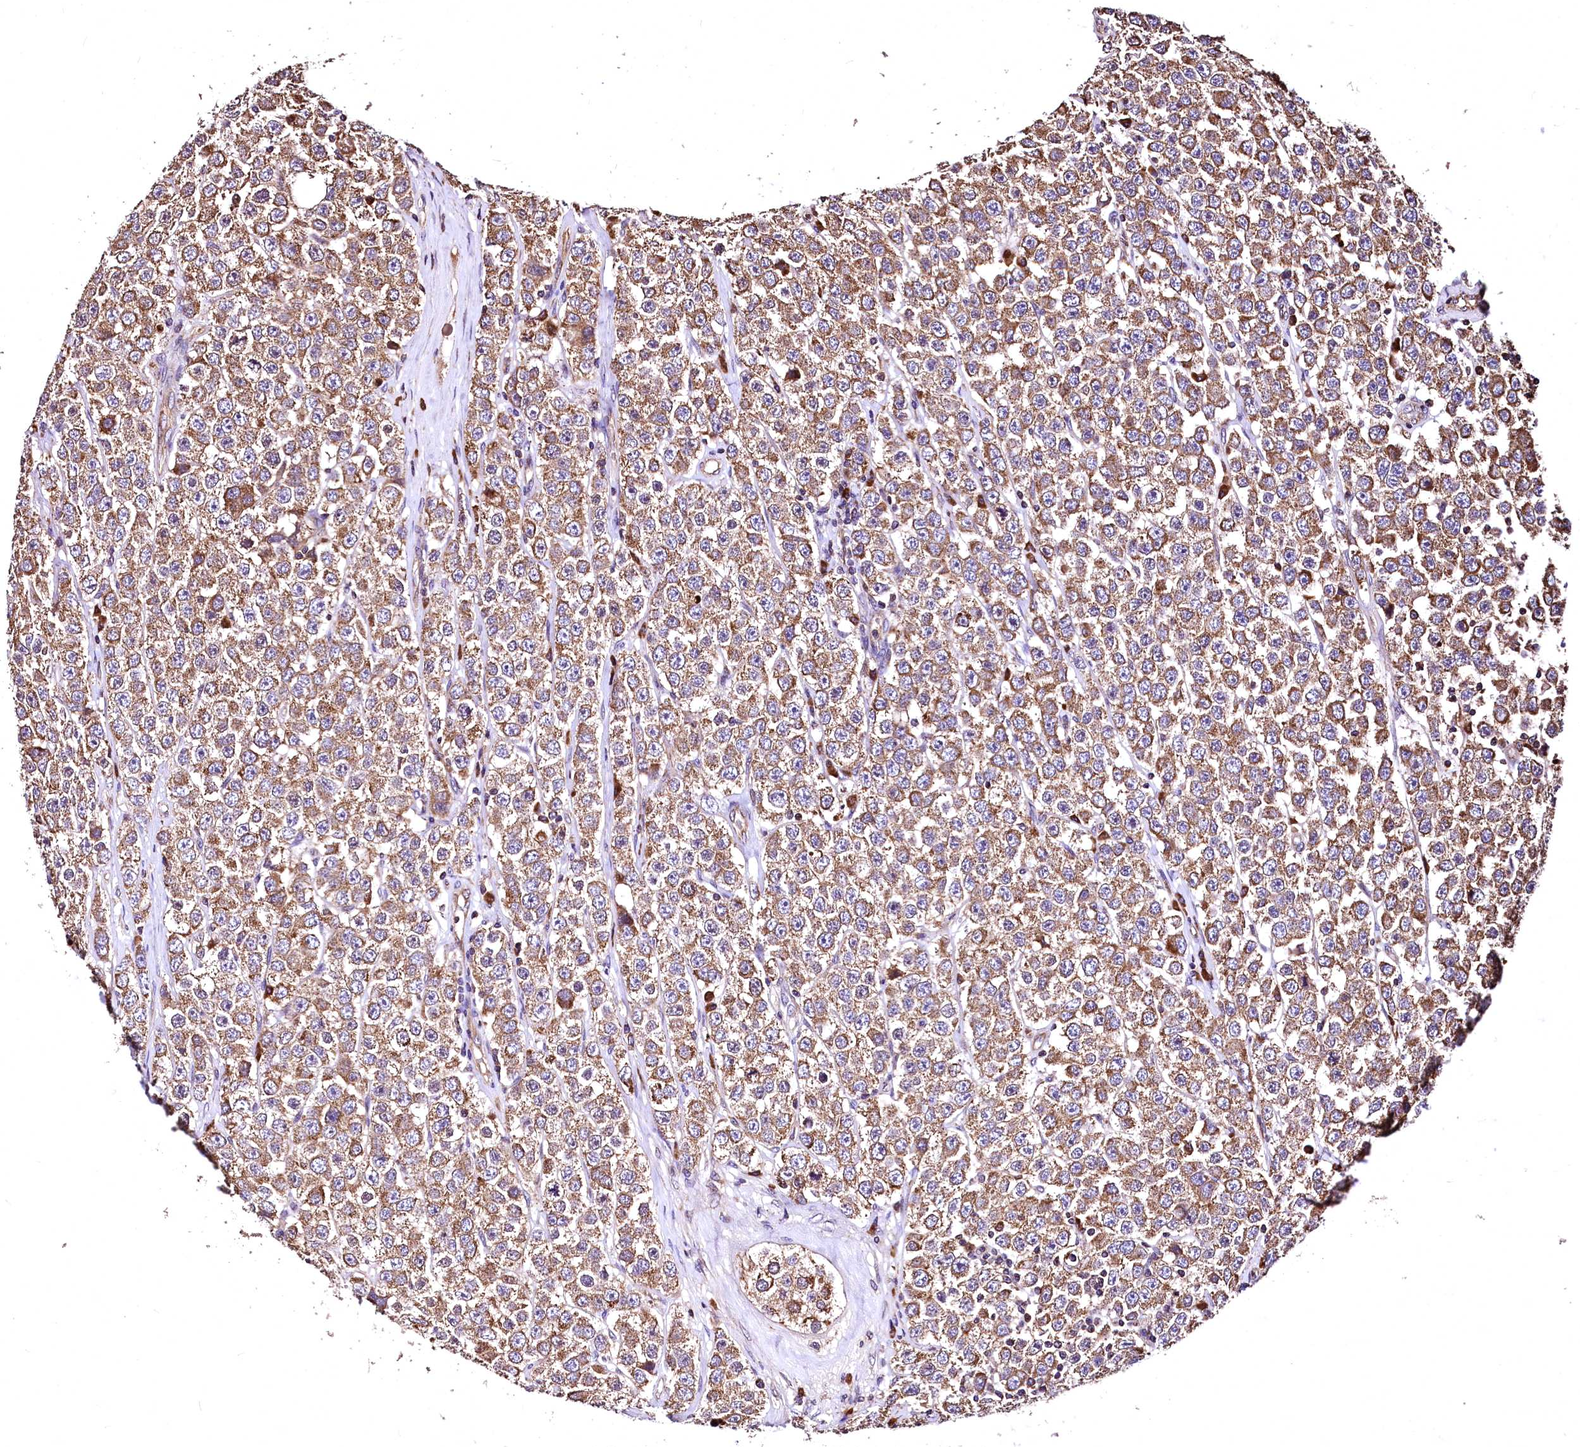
{"staining": {"intensity": "moderate", "quantity": ">75%", "location": "cytoplasmic/membranous"}, "tissue": "testis cancer", "cell_type": "Tumor cells", "image_type": "cancer", "snomed": [{"axis": "morphology", "description": "Seminoma, NOS"}, {"axis": "topography", "description": "Testis"}], "caption": "Moderate cytoplasmic/membranous staining for a protein is seen in approximately >75% of tumor cells of testis cancer (seminoma) using immunohistochemistry.", "gene": "LRSAM1", "patient": {"sex": "male", "age": 28}}